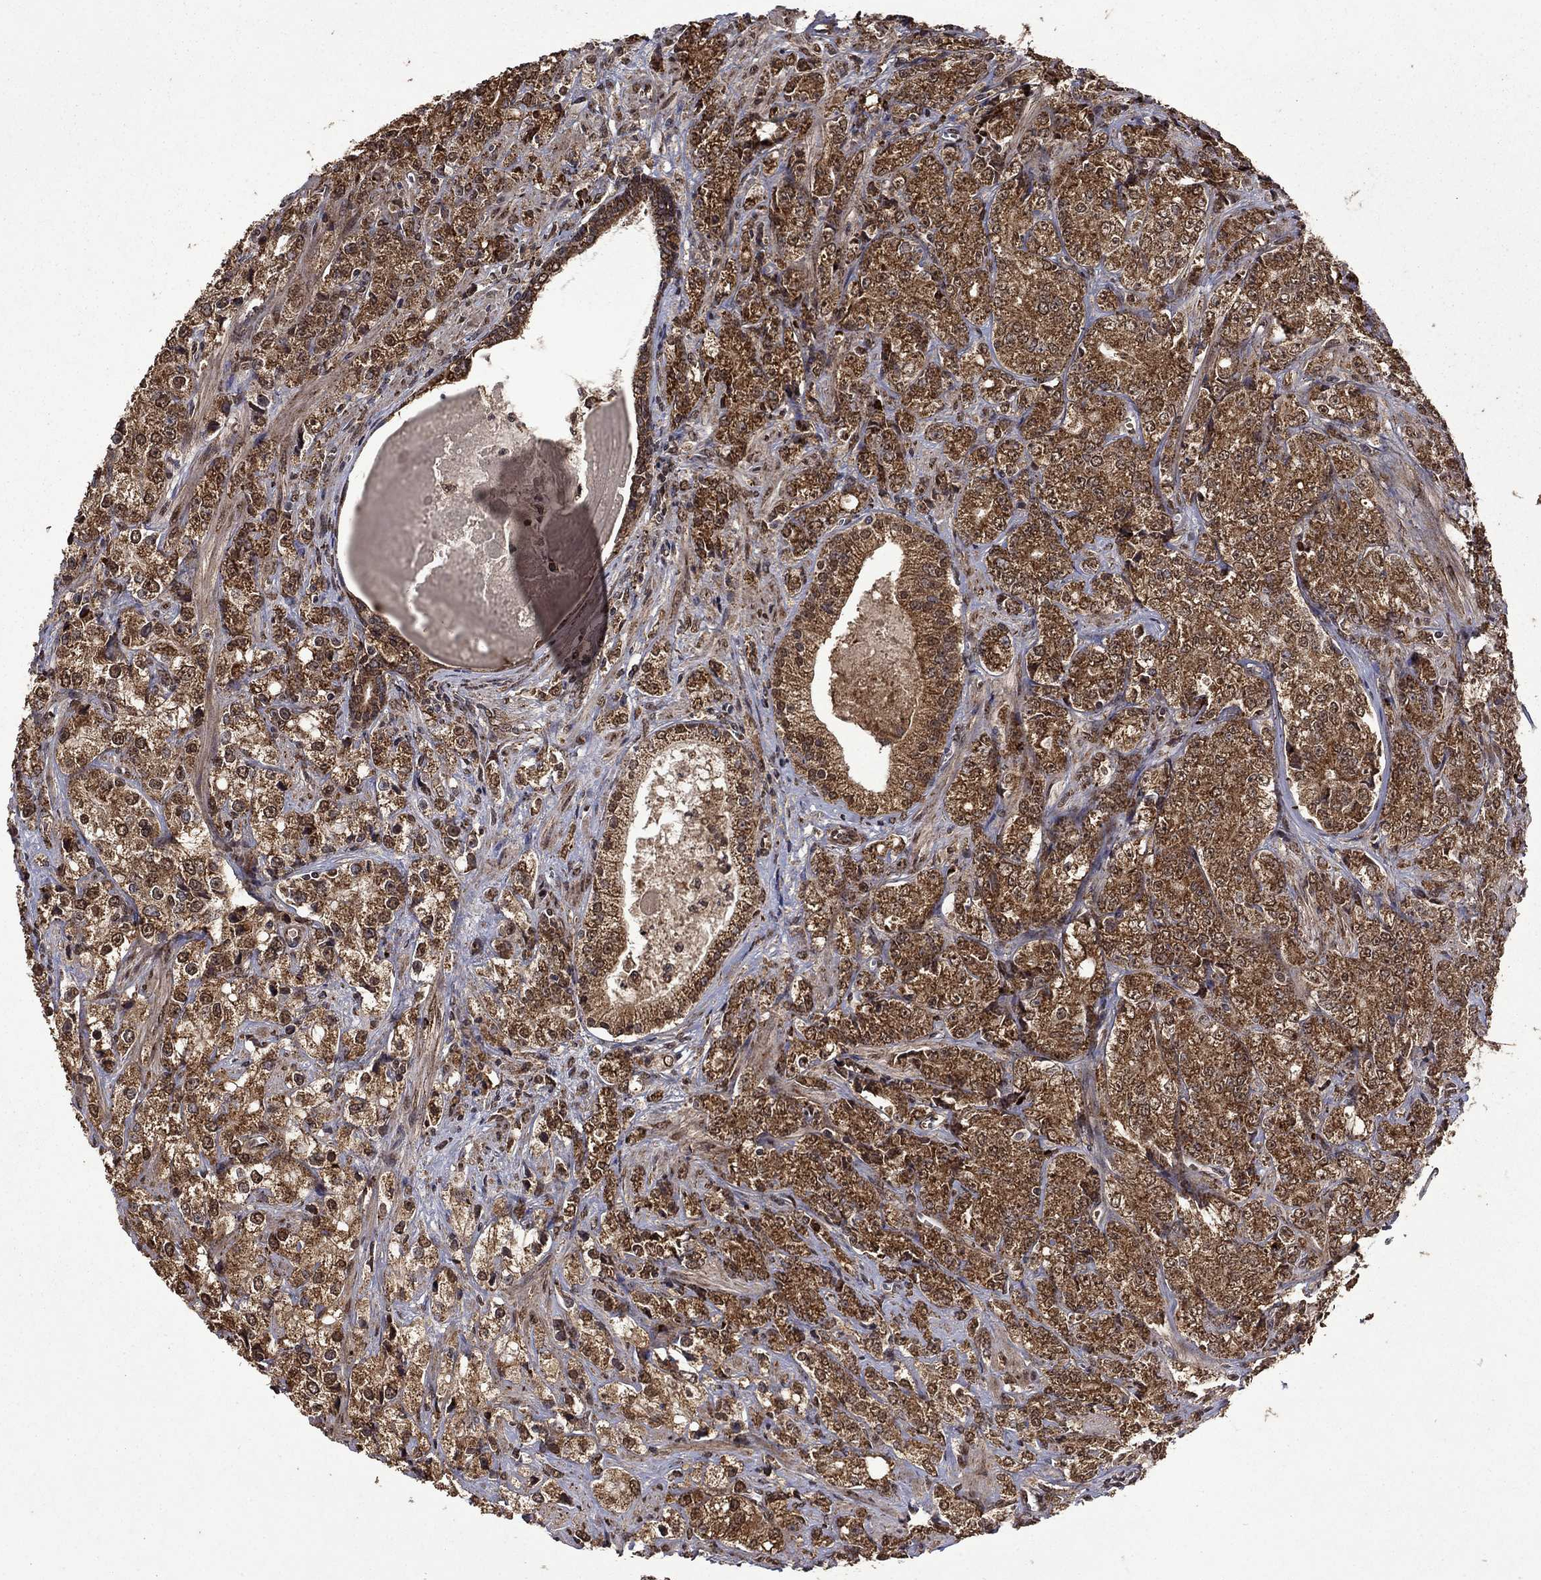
{"staining": {"intensity": "strong", "quantity": ">75%", "location": "cytoplasmic/membranous,nuclear"}, "tissue": "prostate cancer", "cell_type": "Tumor cells", "image_type": "cancer", "snomed": [{"axis": "morphology", "description": "Adenocarcinoma, NOS"}, {"axis": "topography", "description": "Prostate and seminal vesicle, NOS"}, {"axis": "topography", "description": "Prostate"}], "caption": "Immunohistochemical staining of human prostate cancer reveals high levels of strong cytoplasmic/membranous and nuclear protein expression in about >75% of tumor cells. (DAB (3,3'-diaminobenzidine) = brown stain, brightfield microscopy at high magnification).", "gene": "ITM2B", "patient": {"sex": "male", "age": 68}}